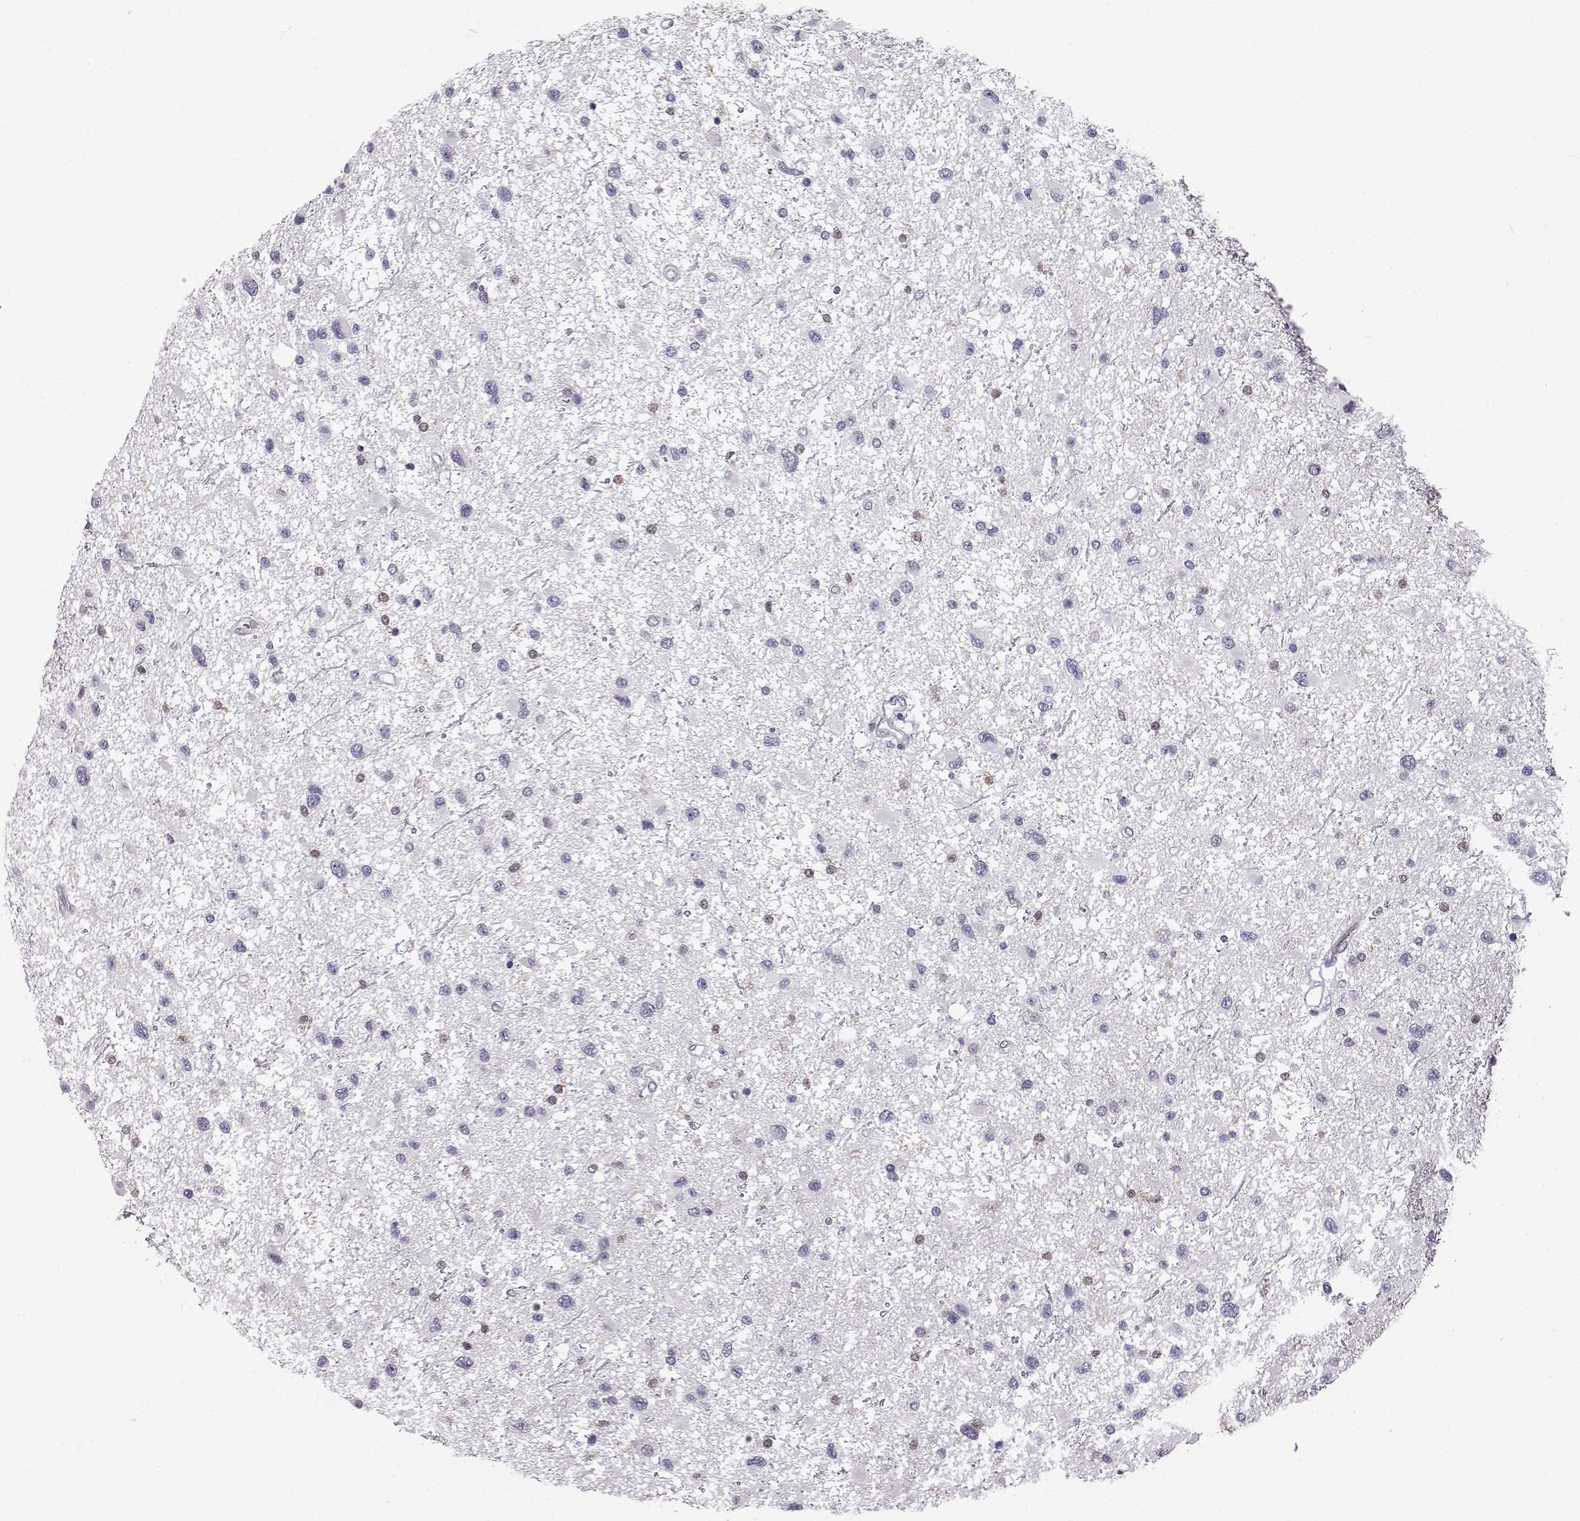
{"staining": {"intensity": "negative", "quantity": "none", "location": "none"}, "tissue": "glioma", "cell_type": "Tumor cells", "image_type": "cancer", "snomed": [{"axis": "morphology", "description": "Glioma, malignant, Low grade"}, {"axis": "topography", "description": "Brain"}], "caption": "Protein analysis of low-grade glioma (malignant) reveals no significant staining in tumor cells.", "gene": "AKR1B1", "patient": {"sex": "female", "age": 32}}